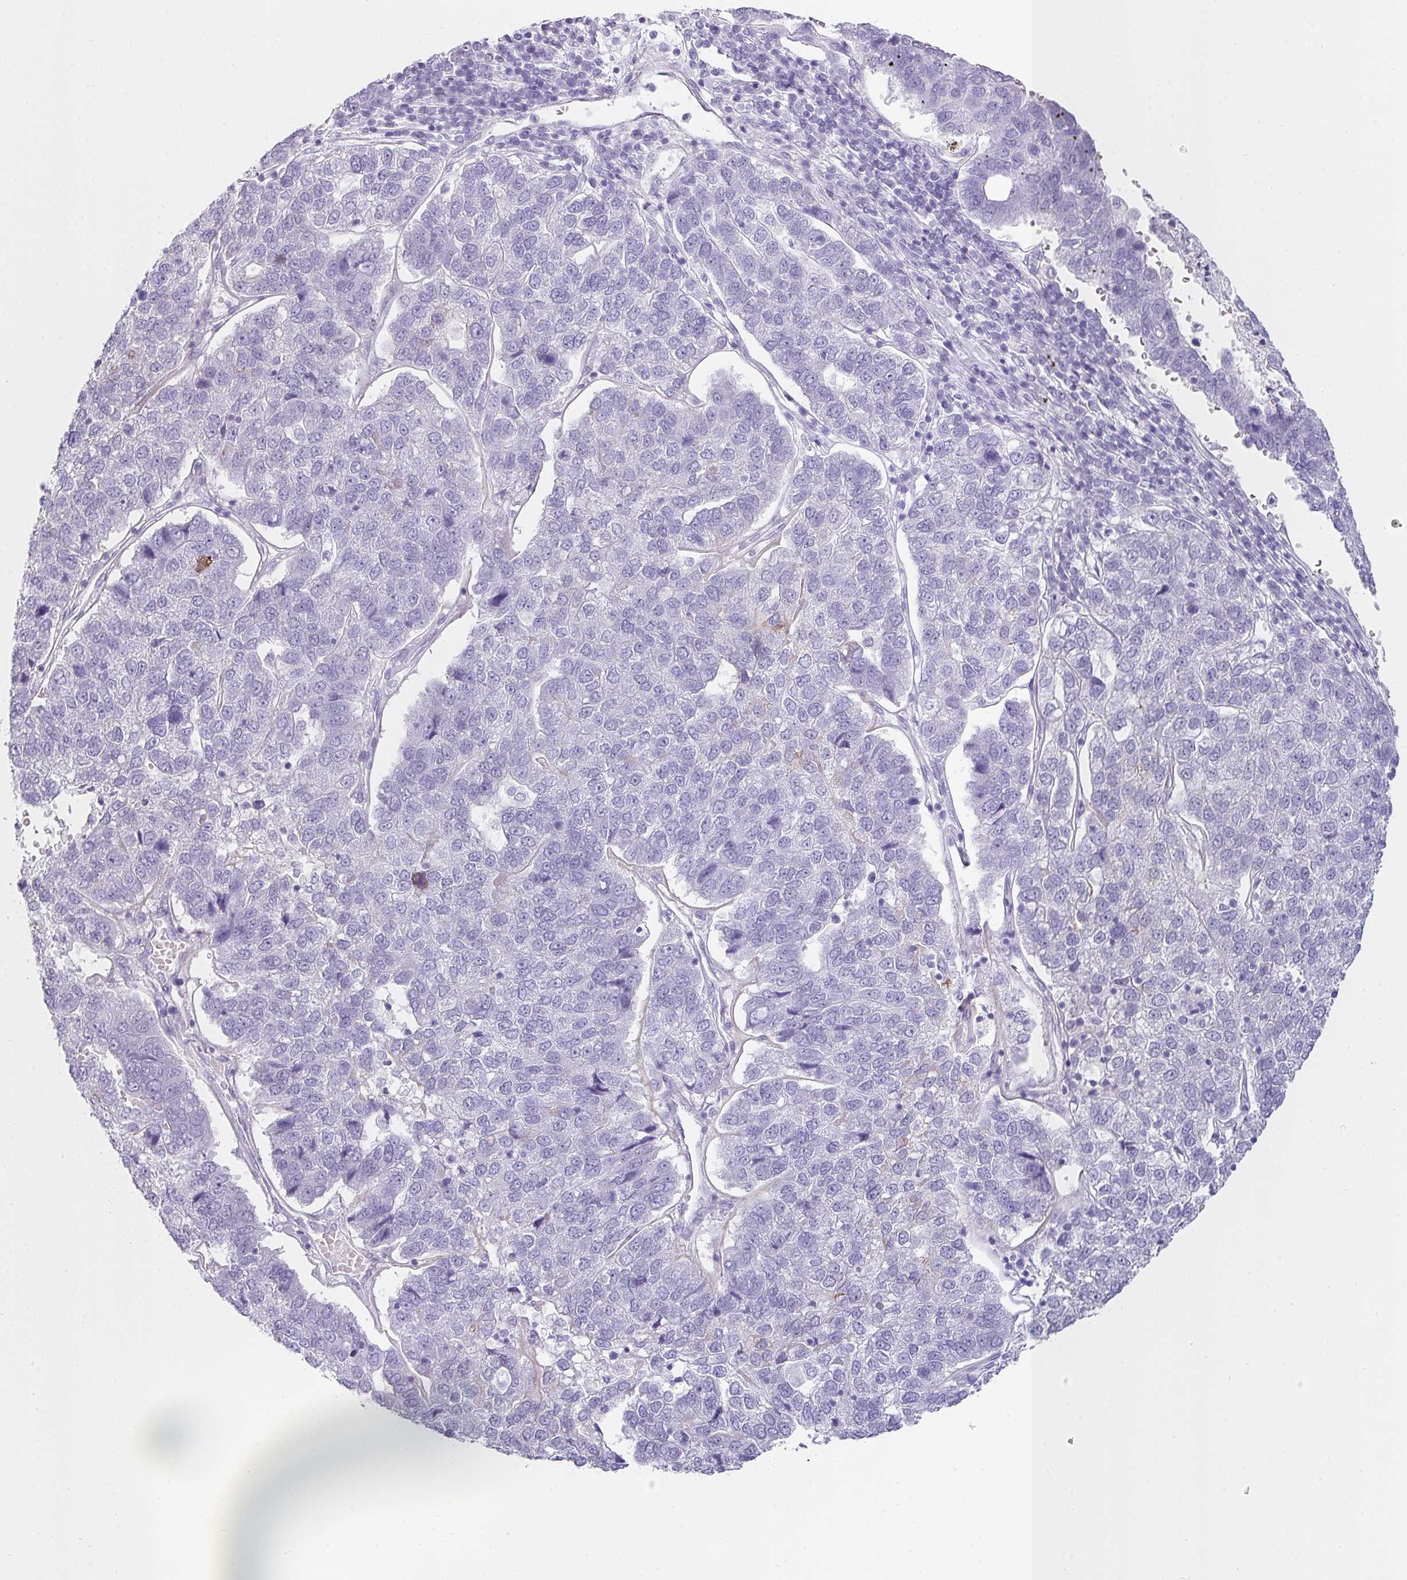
{"staining": {"intensity": "negative", "quantity": "none", "location": "none"}, "tissue": "pancreatic cancer", "cell_type": "Tumor cells", "image_type": "cancer", "snomed": [{"axis": "morphology", "description": "Adenocarcinoma, NOS"}, {"axis": "topography", "description": "Pancreas"}], "caption": "A high-resolution image shows immunohistochemistry staining of adenocarcinoma (pancreatic), which demonstrates no significant expression in tumor cells.", "gene": "VCY1B", "patient": {"sex": "female", "age": 61}}